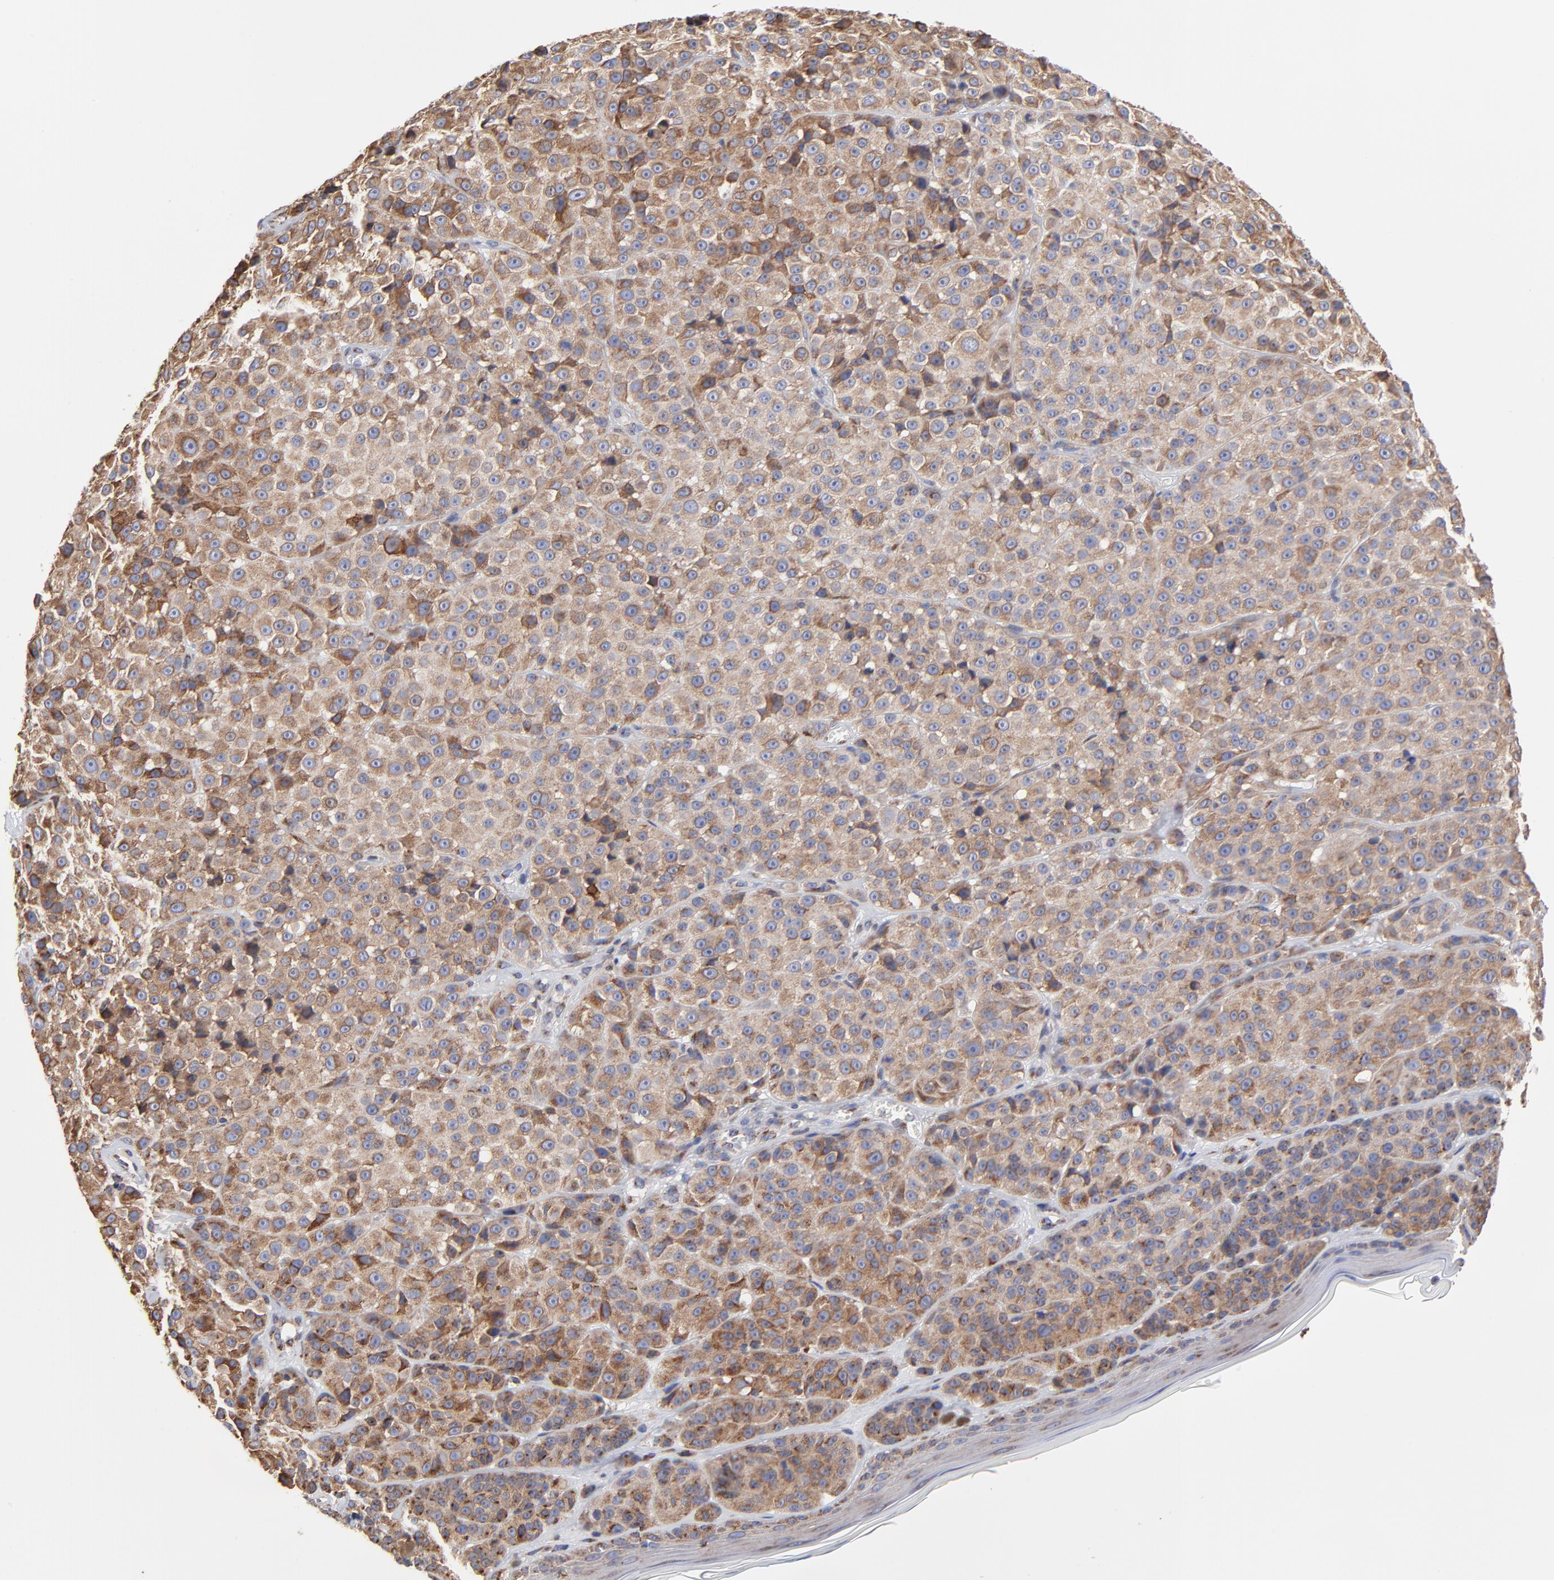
{"staining": {"intensity": "moderate", "quantity": ">75%", "location": "cytoplasmic/membranous"}, "tissue": "melanoma", "cell_type": "Tumor cells", "image_type": "cancer", "snomed": [{"axis": "morphology", "description": "Malignant melanoma, NOS"}, {"axis": "topography", "description": "Skin"}], "caption": "Moderate cytoplasmic/membranous protein expression is present in about >75% of tumor cells in malignant melanoma. (Brightfield microscopy of DAB IHC at high magnification).", "gene": "LMAN1", "patient": {"sex": "female", "age": 75}}